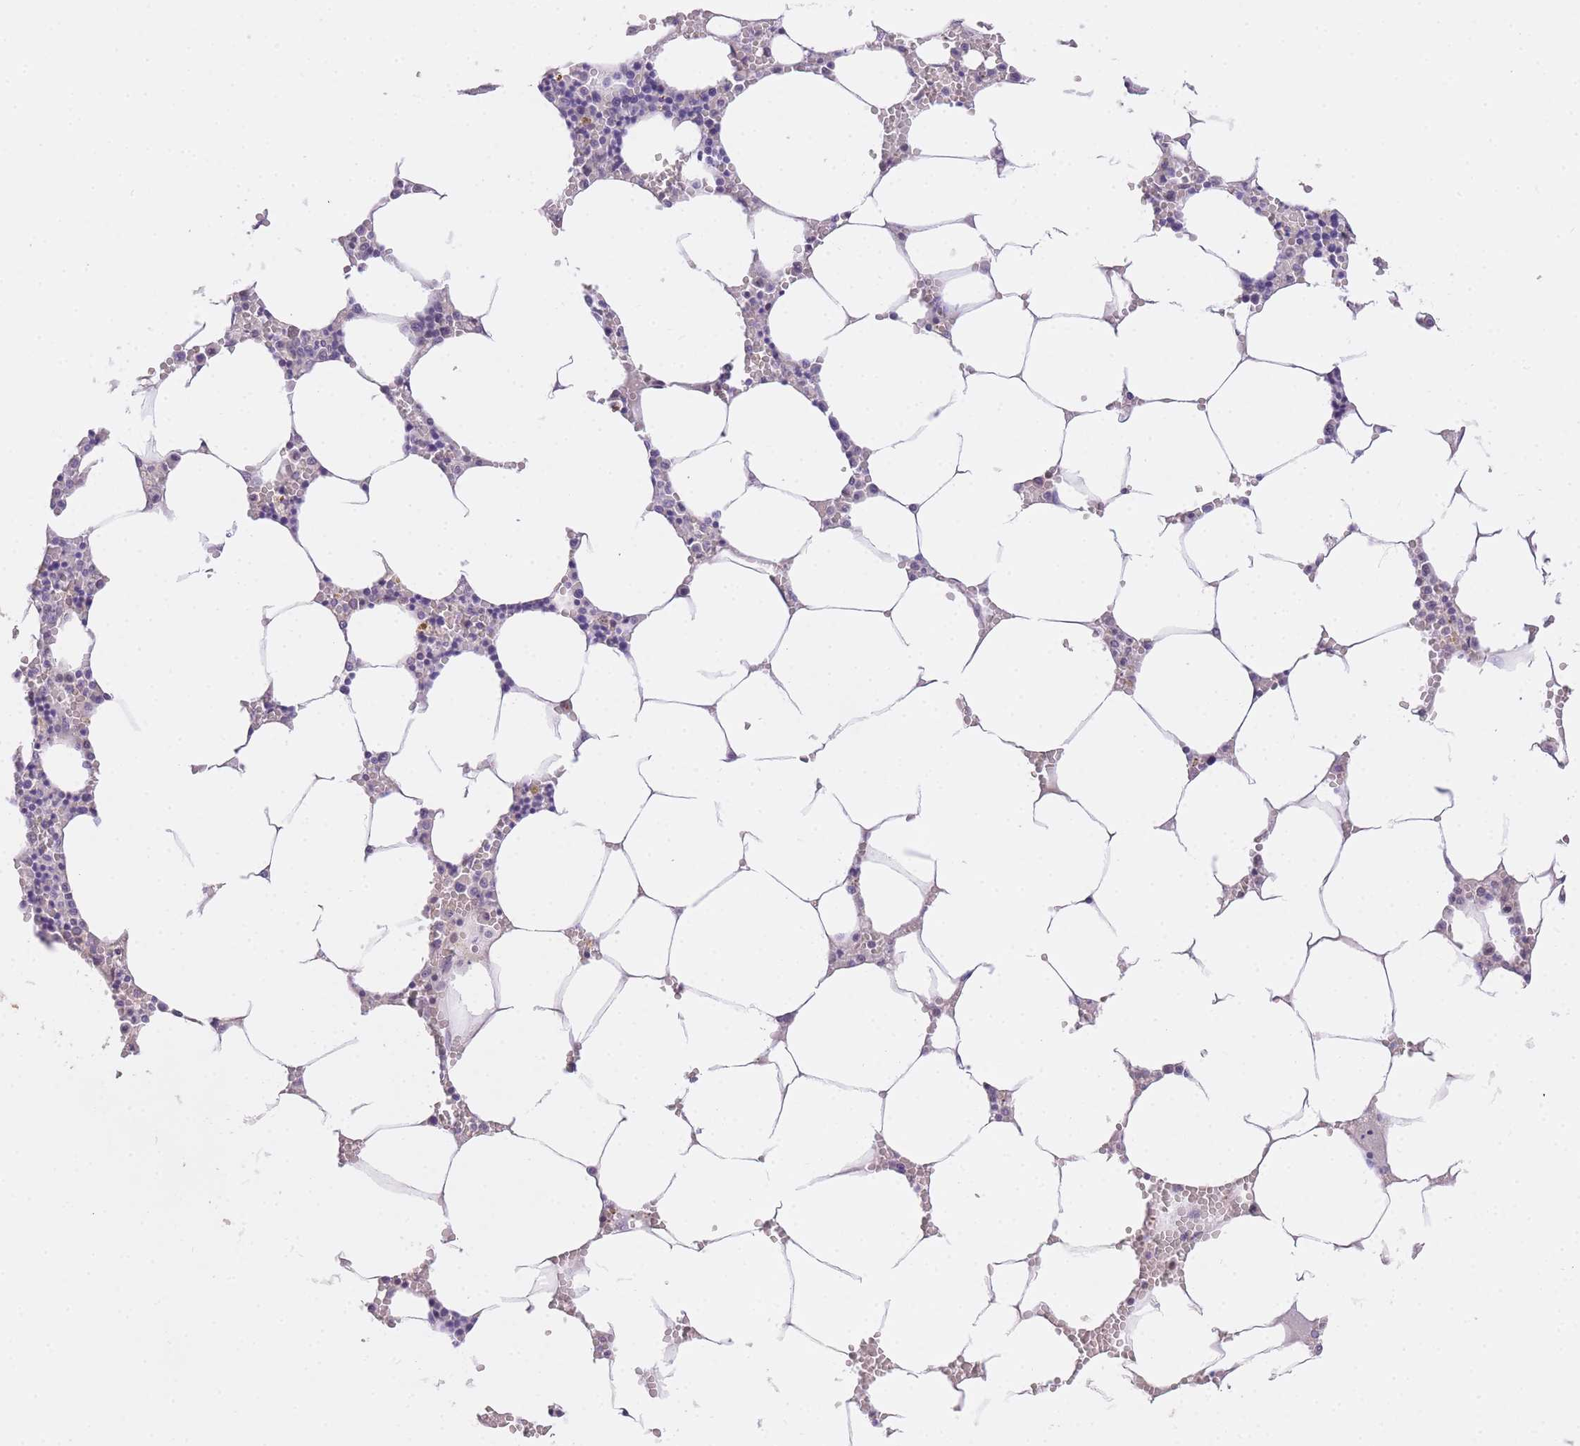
{"staining": {"intensity": "negative", "quantity": "none", "location": "none"}, "tissue": "bone marrow", "cell_type": "Hematopoietic cells", "image_type": "normal", "snomed": [{"axis": "morphology", "description": "Normal tissue, NOS"}, {"axis": "topography", "description": "Bone marrow"}], "caption": "The immunohistochemistry (IHC) histopathology image has no significant staining in hematopoietic cells of bone marrow.", "gene": "SLC35F2", "patient": {"sex": "male", "age": 70}}